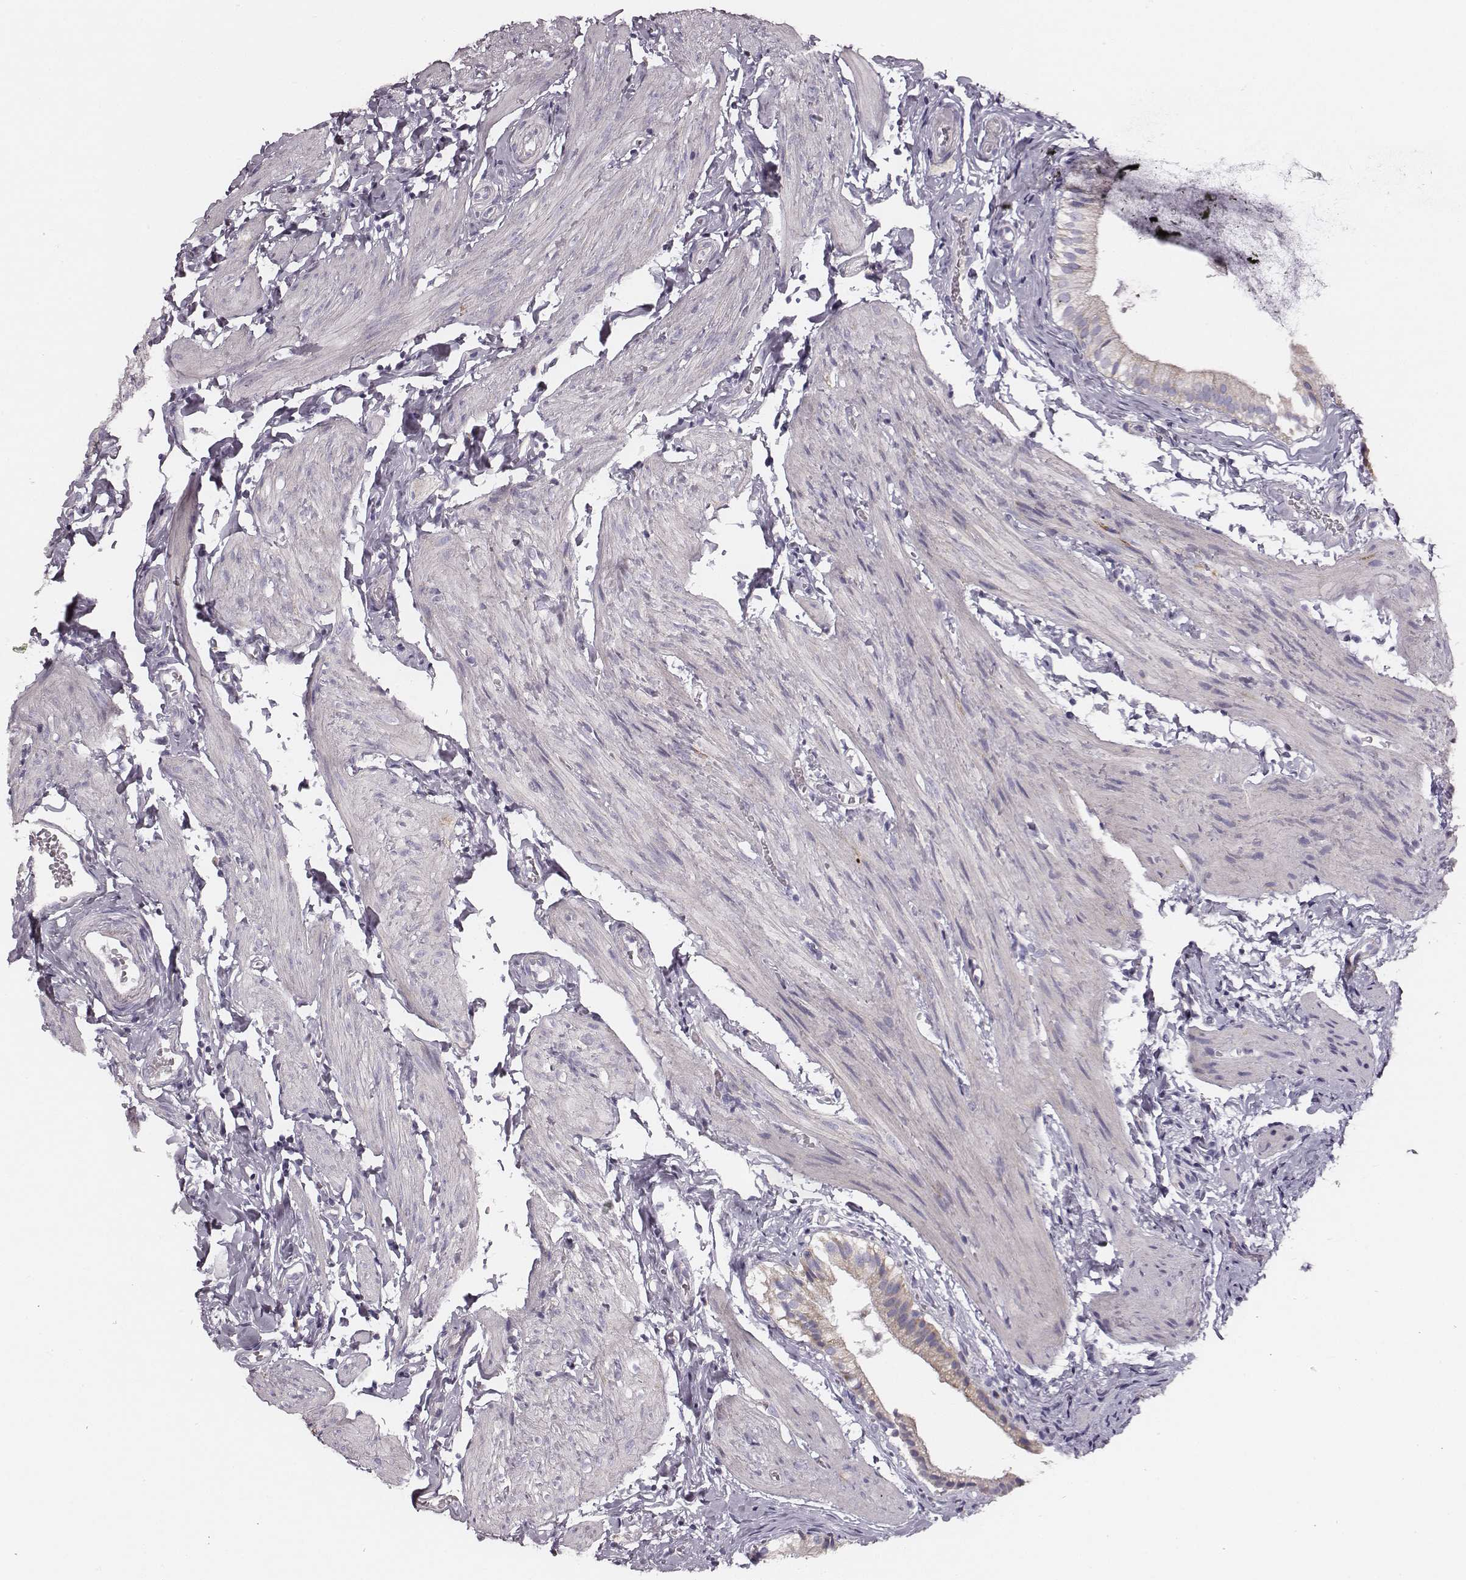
{"staining": {"intensity": "negative", "quantity": "none", "location": "none"}, "tissue": "gallbladder", "cell_type": "Glandular cells", "image_type": "normal", "snomed": [{"axis": "morphology", "description": "Normal tissue, NOS"}, {"axis": "topography", "description": "Gallbladder"}], "caption": "Immunohistochemistry micrograph of unremarkable gallbladder stained for a protein (brown), which displays no staining in glandular cells. The staining was performed using DAB to visualize the protein expression in brown, while the nuclei were stained in blue with hematoxylin (Magnification: 20x).", "gene": "UBL4B", "patient": {"sex": "female", "age": 47}}